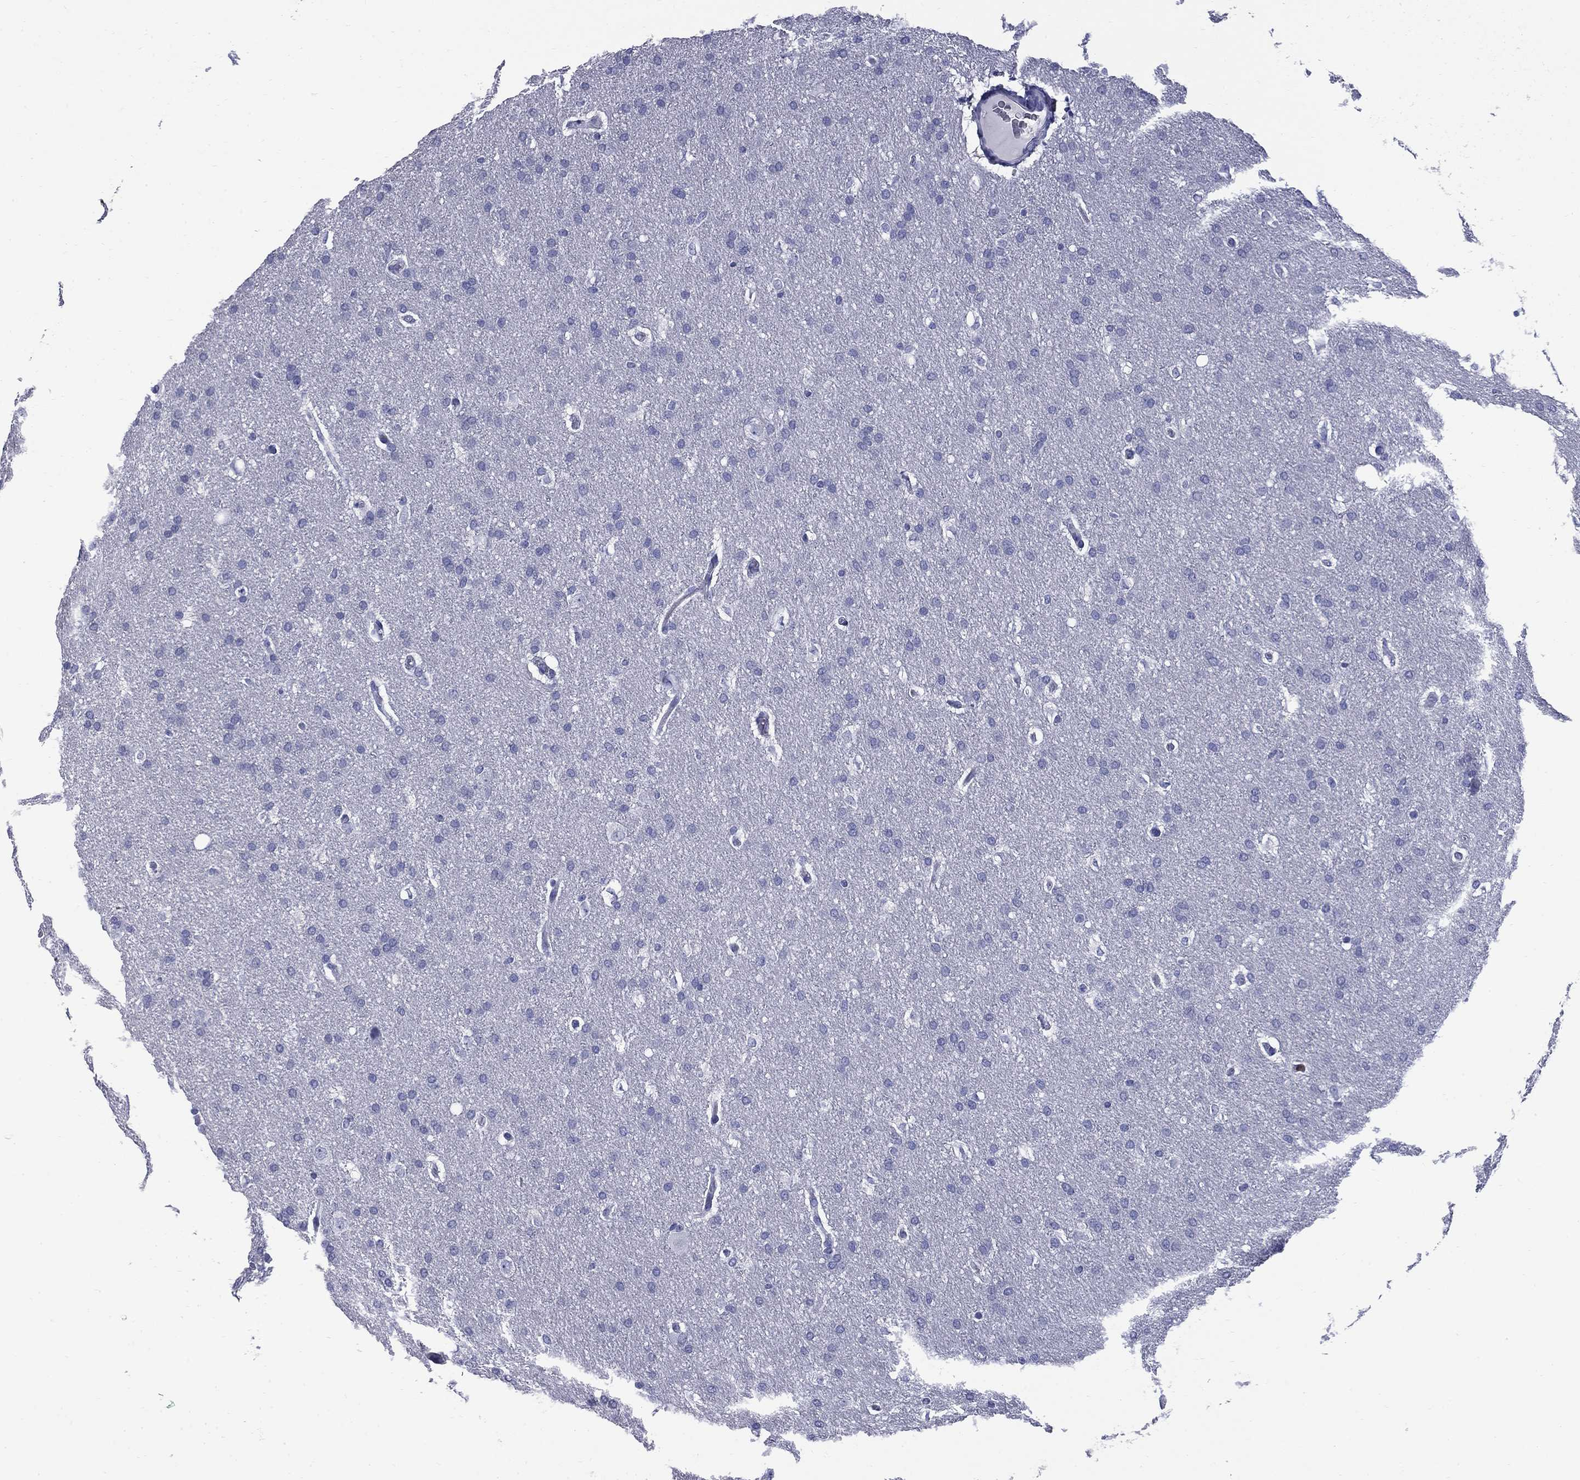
{"staining": {"intensity": "negative", "quantity": "none", "location": "none"}, "tissue": "glioma", "cell_type": "Tumor cells", "image_type": "cancer", "snomed": [{"axis": "morphology", "description": "Glioma, malignant, Low grade"}, {"axis": "topography", "description": "Brain"}], "caption": "An IHC image of malignant glioma (low-grade) is shown. There is no staining in tumor cells of malignant glioma (low-grade).", "gene": "TRIM29", "patient": {"sex": "female", "age": 37}}